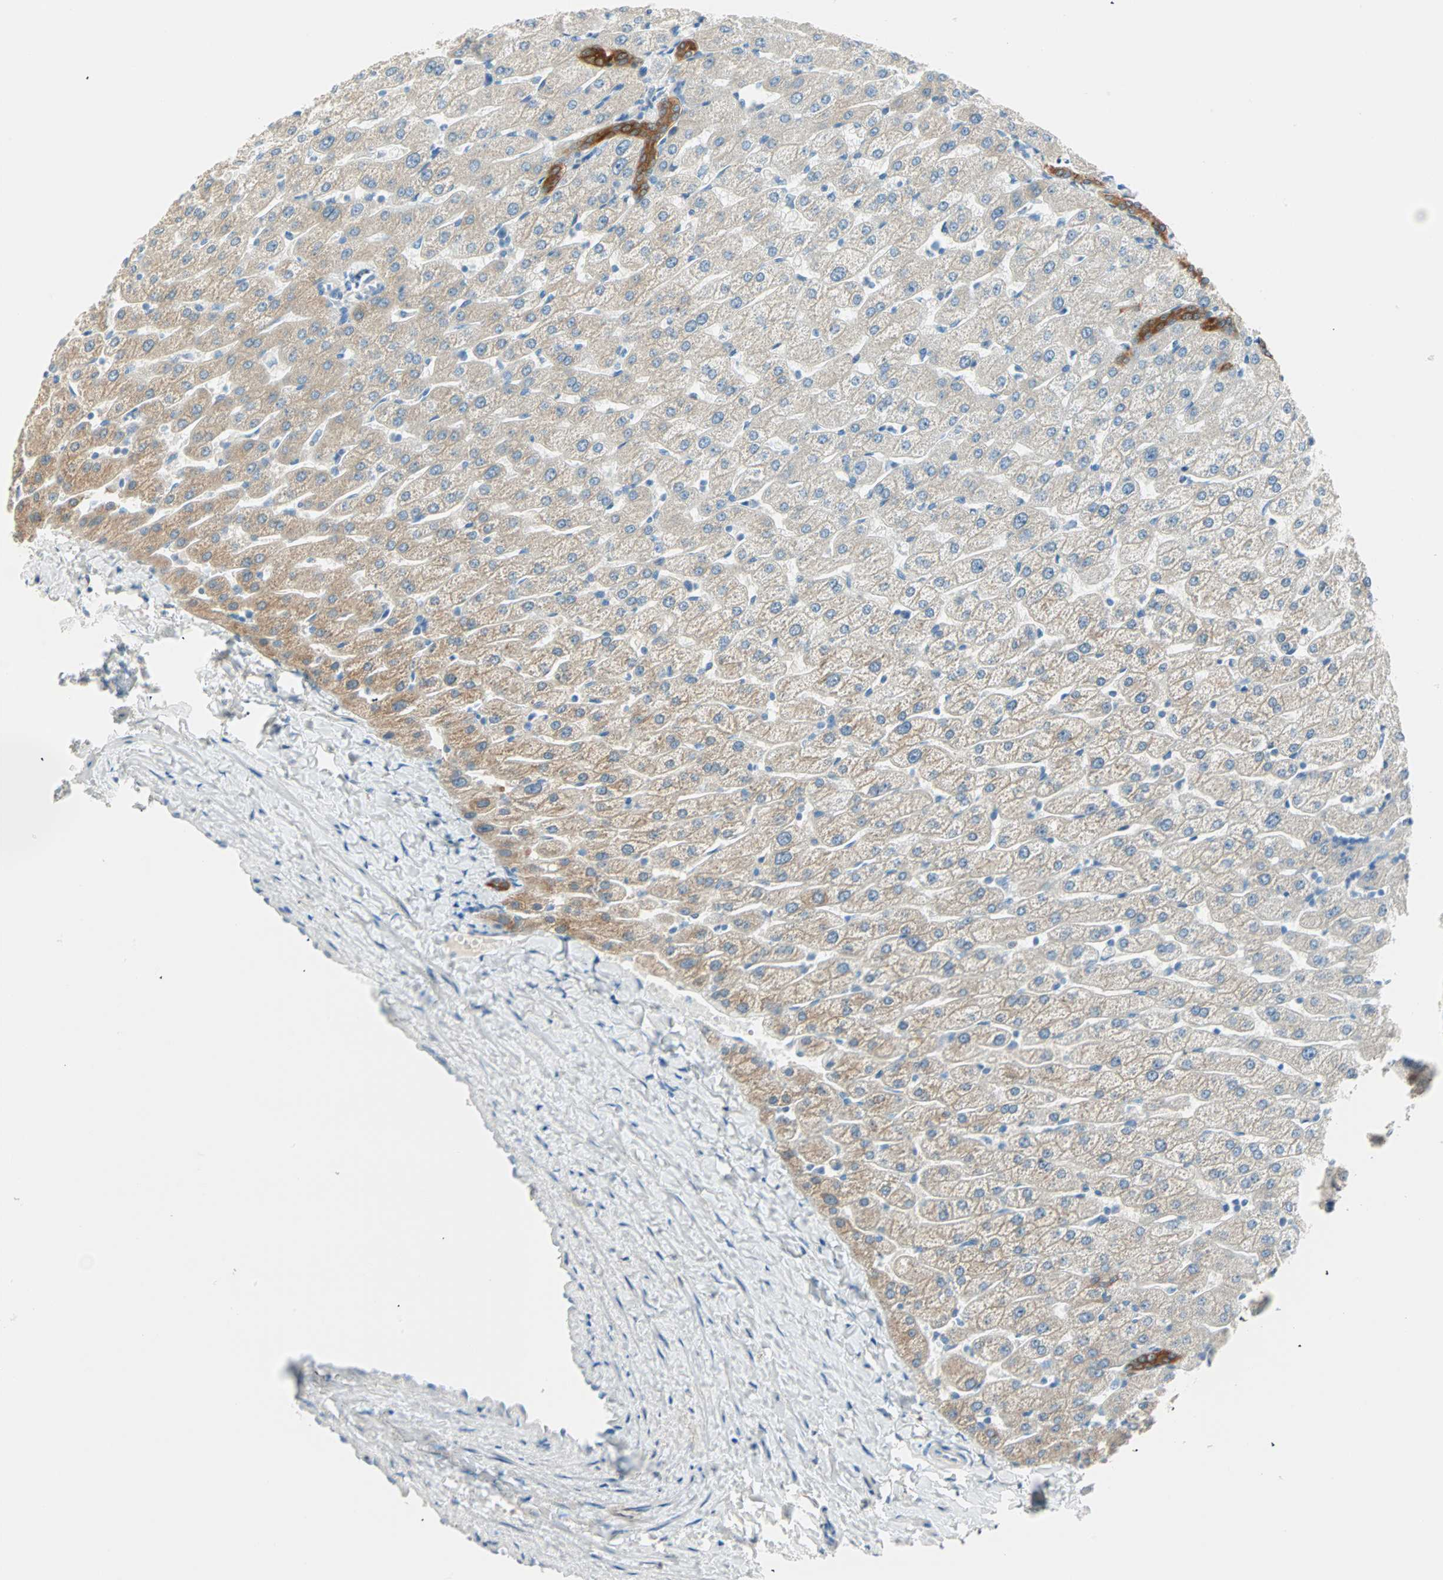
{"staining": {"intensity": "strong", "quantity": ">75%", "location": "cytoplasmic/membranous"}, "tissue": "liver", "cell_type": "Cholangiocytes", "image_type": "normal", "snomed": [{"axis": "morphology", "description": "Normal tissue, NOS"}, {"axis": "morphology", "description": "Fibrosis, NOS"}, {"axis": "topography", "description": "Liver"}], "caption": "Cholangiocytes exhibit strong cytoplasmic/membranous positivity in about >75% of cells in normal liver.", "gene": "ATF6", "patient": {"sex": "female", "age": 29}}